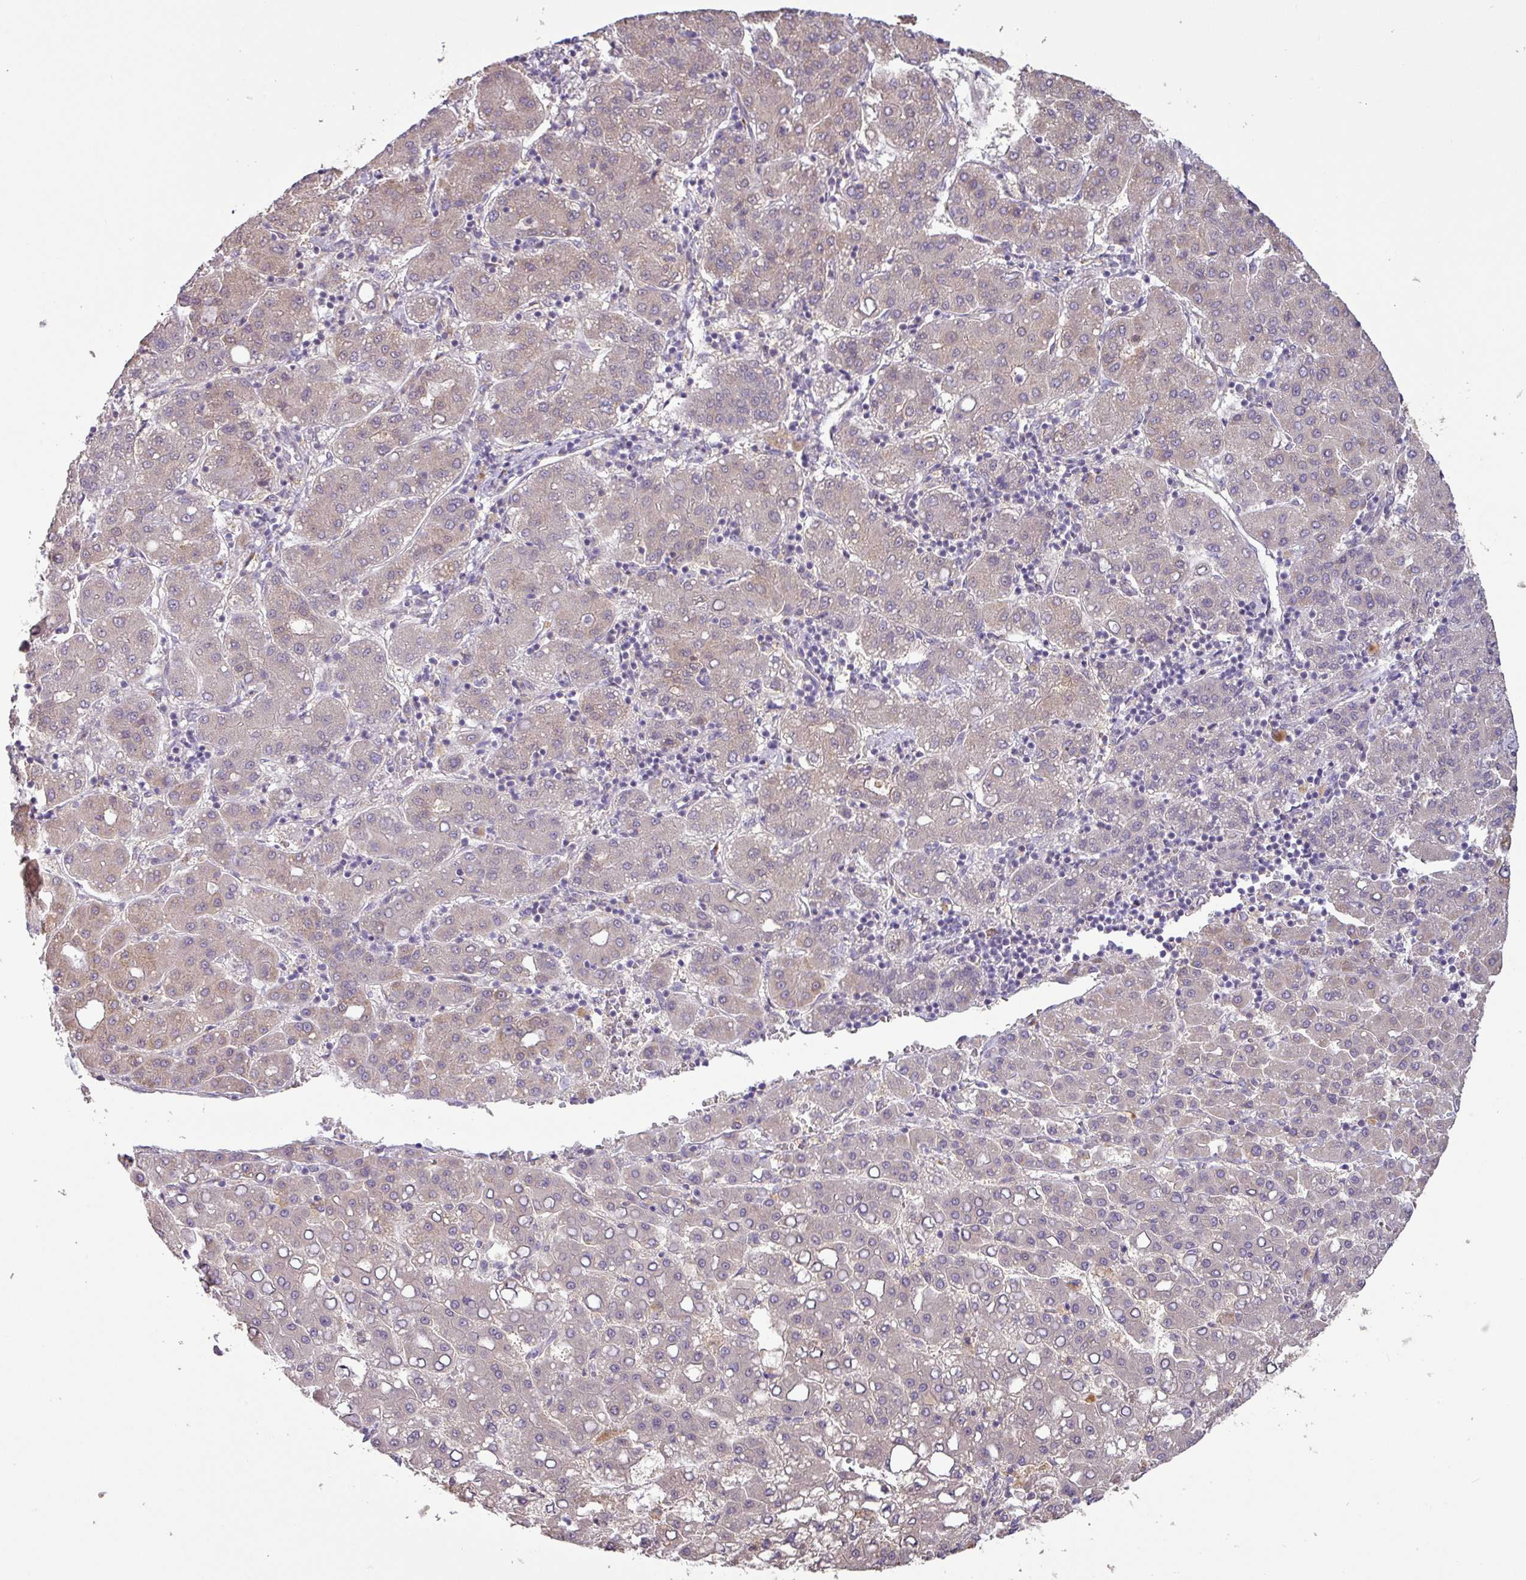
{"staining": {"intensity": "weak", "quantity": "<25%", "location": "cytoplasmic/membranous"}, "tissue": "liver cancer", "cell_type": "Tumor cells", "image_type": "cancer", "snomed": [{"axis": "morphology", "description": "Carcinoma, Hepatocellular, NOS"}, {"axis": "topography", "description": "Liver"}], "caption": "DAB immunohistochemical staining of human hepatocellular carcinoma (liver) reveals no significant expression in tumor cells. (Stains: DAB (3,3'-diaminobenzidine) immunohistochemistry with hematoxylin counter stain, Microscopy: brightfield microscopy at high magnification).", "gene": "GALNT12", "patient": {"sex": "male", "age": 65}}